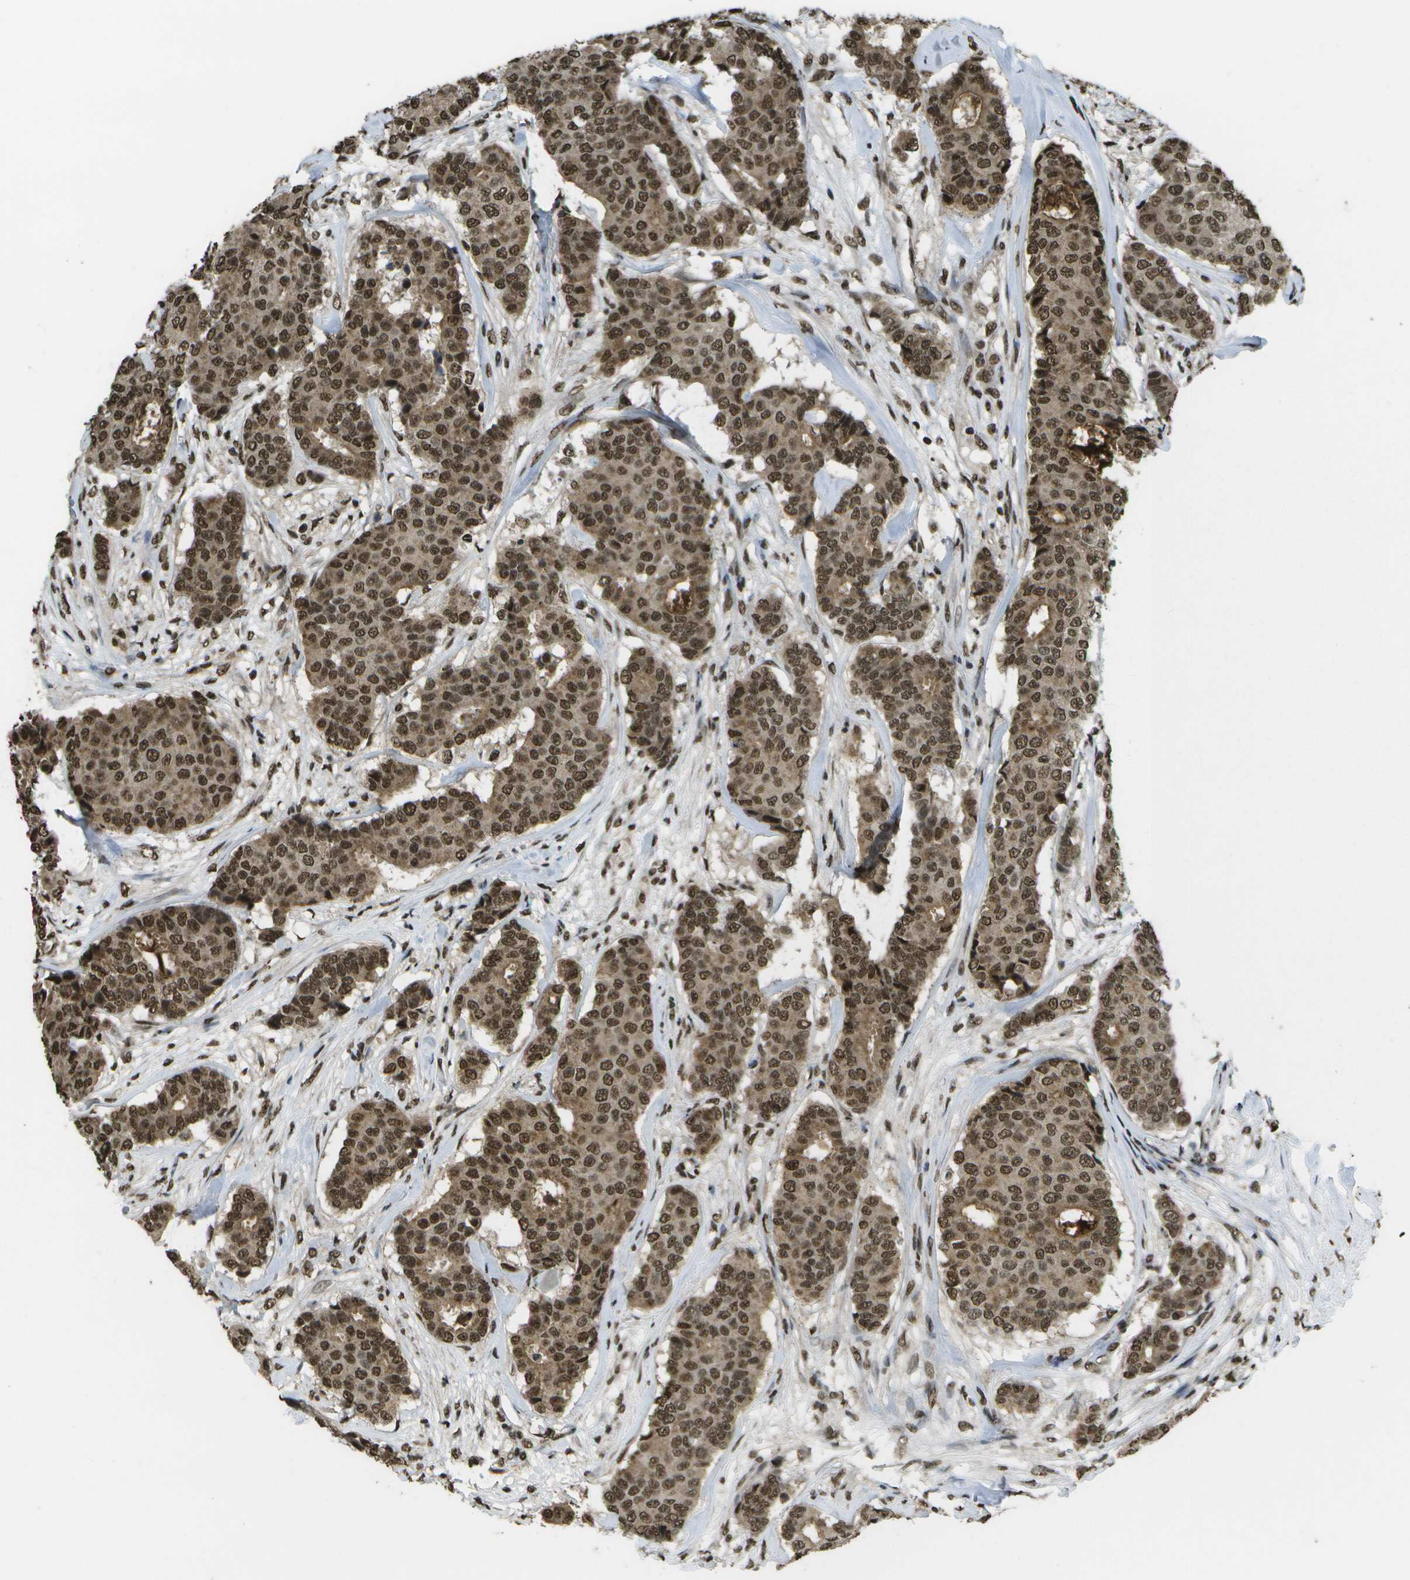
{"staining": {"intensity": "strong", "quantity": ">75%", "location": "cytoplasmic/membranous,nuclear"}, "tissue": "breast cancer", "cell_type": "Tumor cells", "image_type": "cancer", "snomed": [{"axis": "morphology", "description": "Duct carcinoma"}, {"axis": "topography", "description": "Breast"}], "caption": "This is an image of IHC staining of breast cancer (intraductal carcinoma), which shows strong staining in the cytoplasmic/membranous and nuclear of tumor cells.", "gene": "SPEN", "patient": {"sex": "female", "age": 75}}